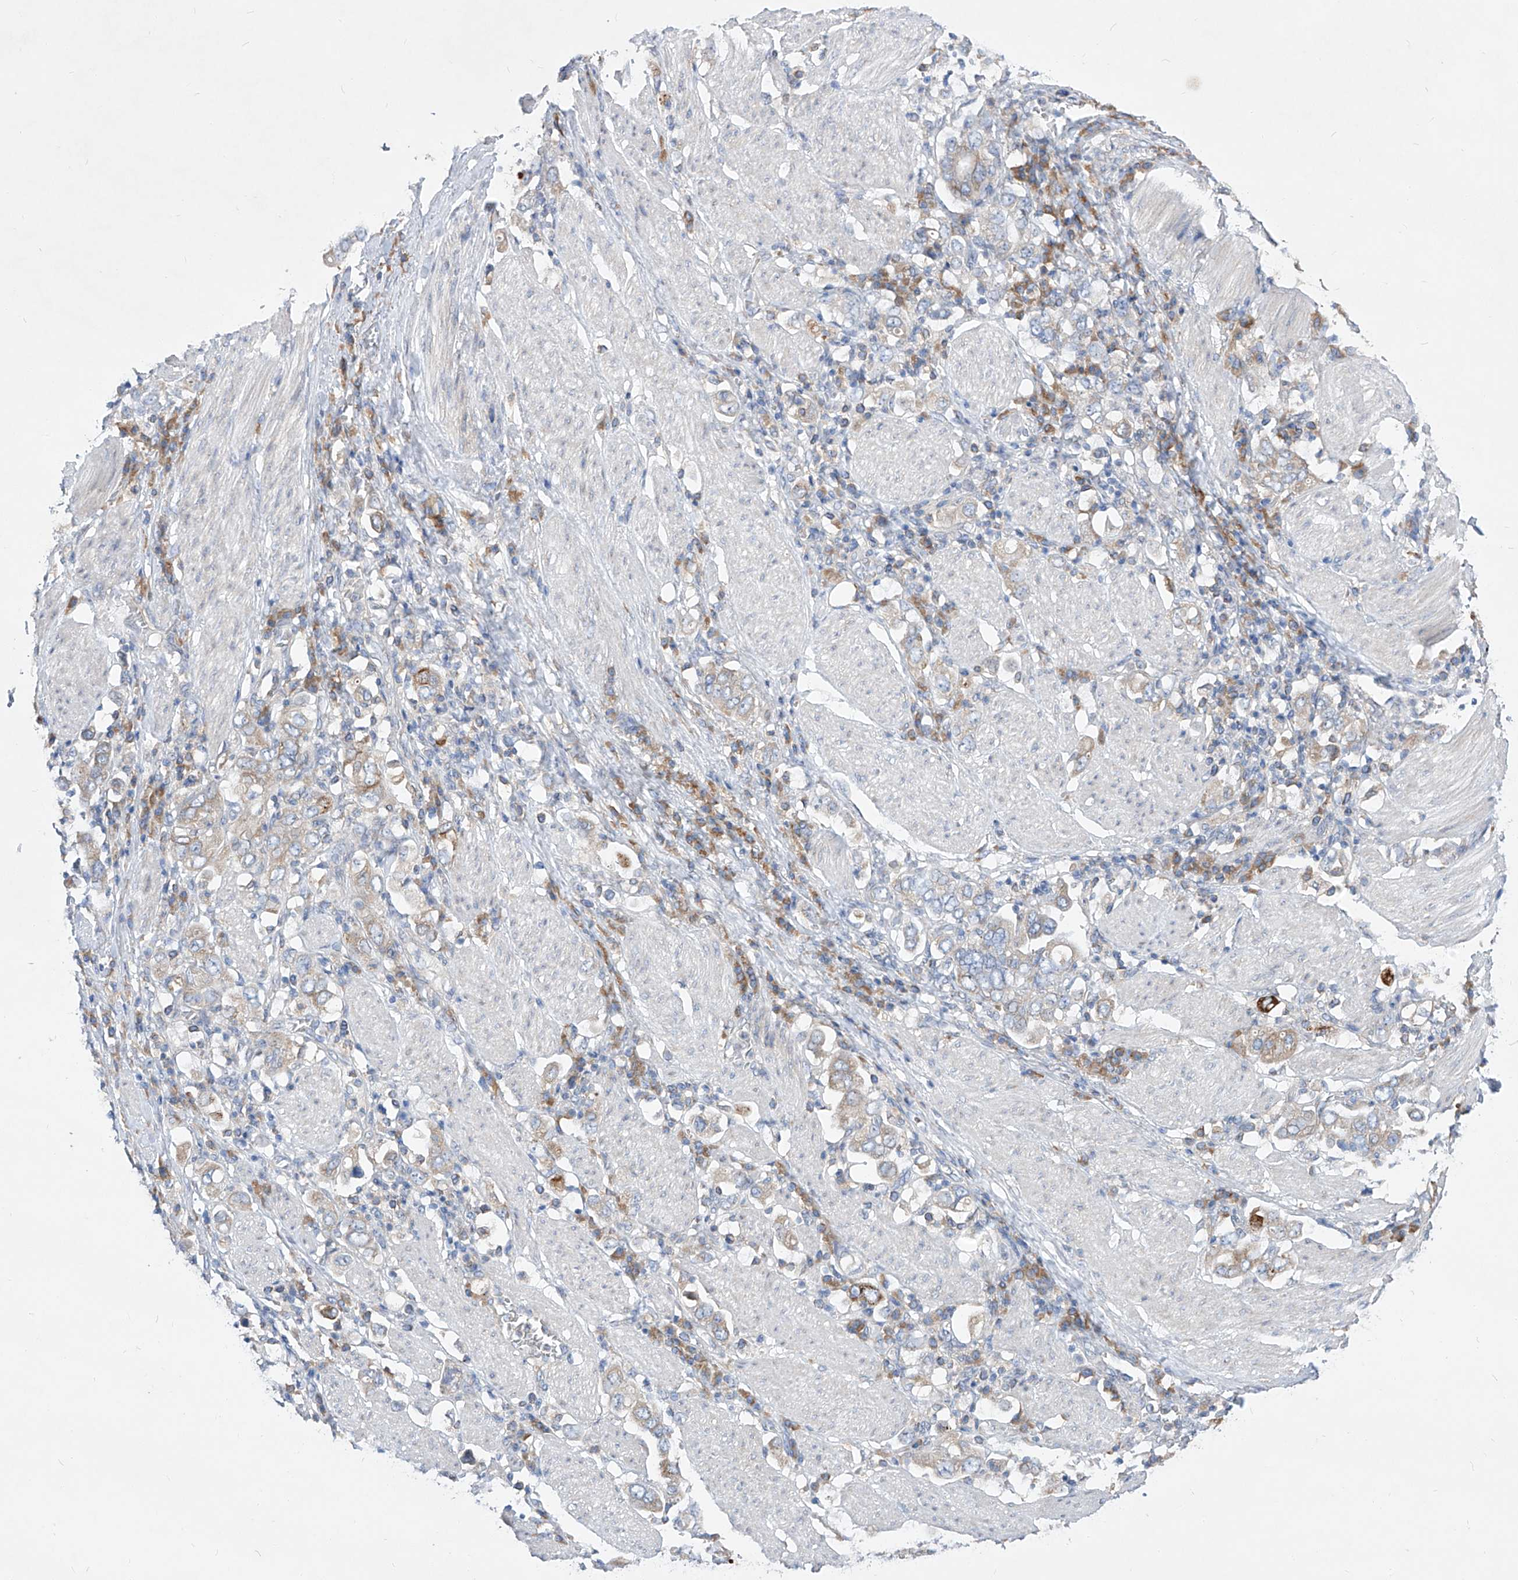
{"staining": {"intensity": "negative", "quantity": "none", "location": "none"}, "tissue": "stomach cancer", "cell_type": "Tumor cells", "image_type": "cancer", "snomed": [{"axis": "morphology", "description": "Adenocarcinoma, NOS"}, {"axis": "topography", "description": "Stomach, upper"}], "caption": "Tumor cells are negative for brown protein staining in adenocarcinoma (stomach). (DAB (3,3'-diaminobenzidine) immunohistochemistry, high magnification).", "gene": "UFL1", "patient": {"sex": "male", "age": 62}}